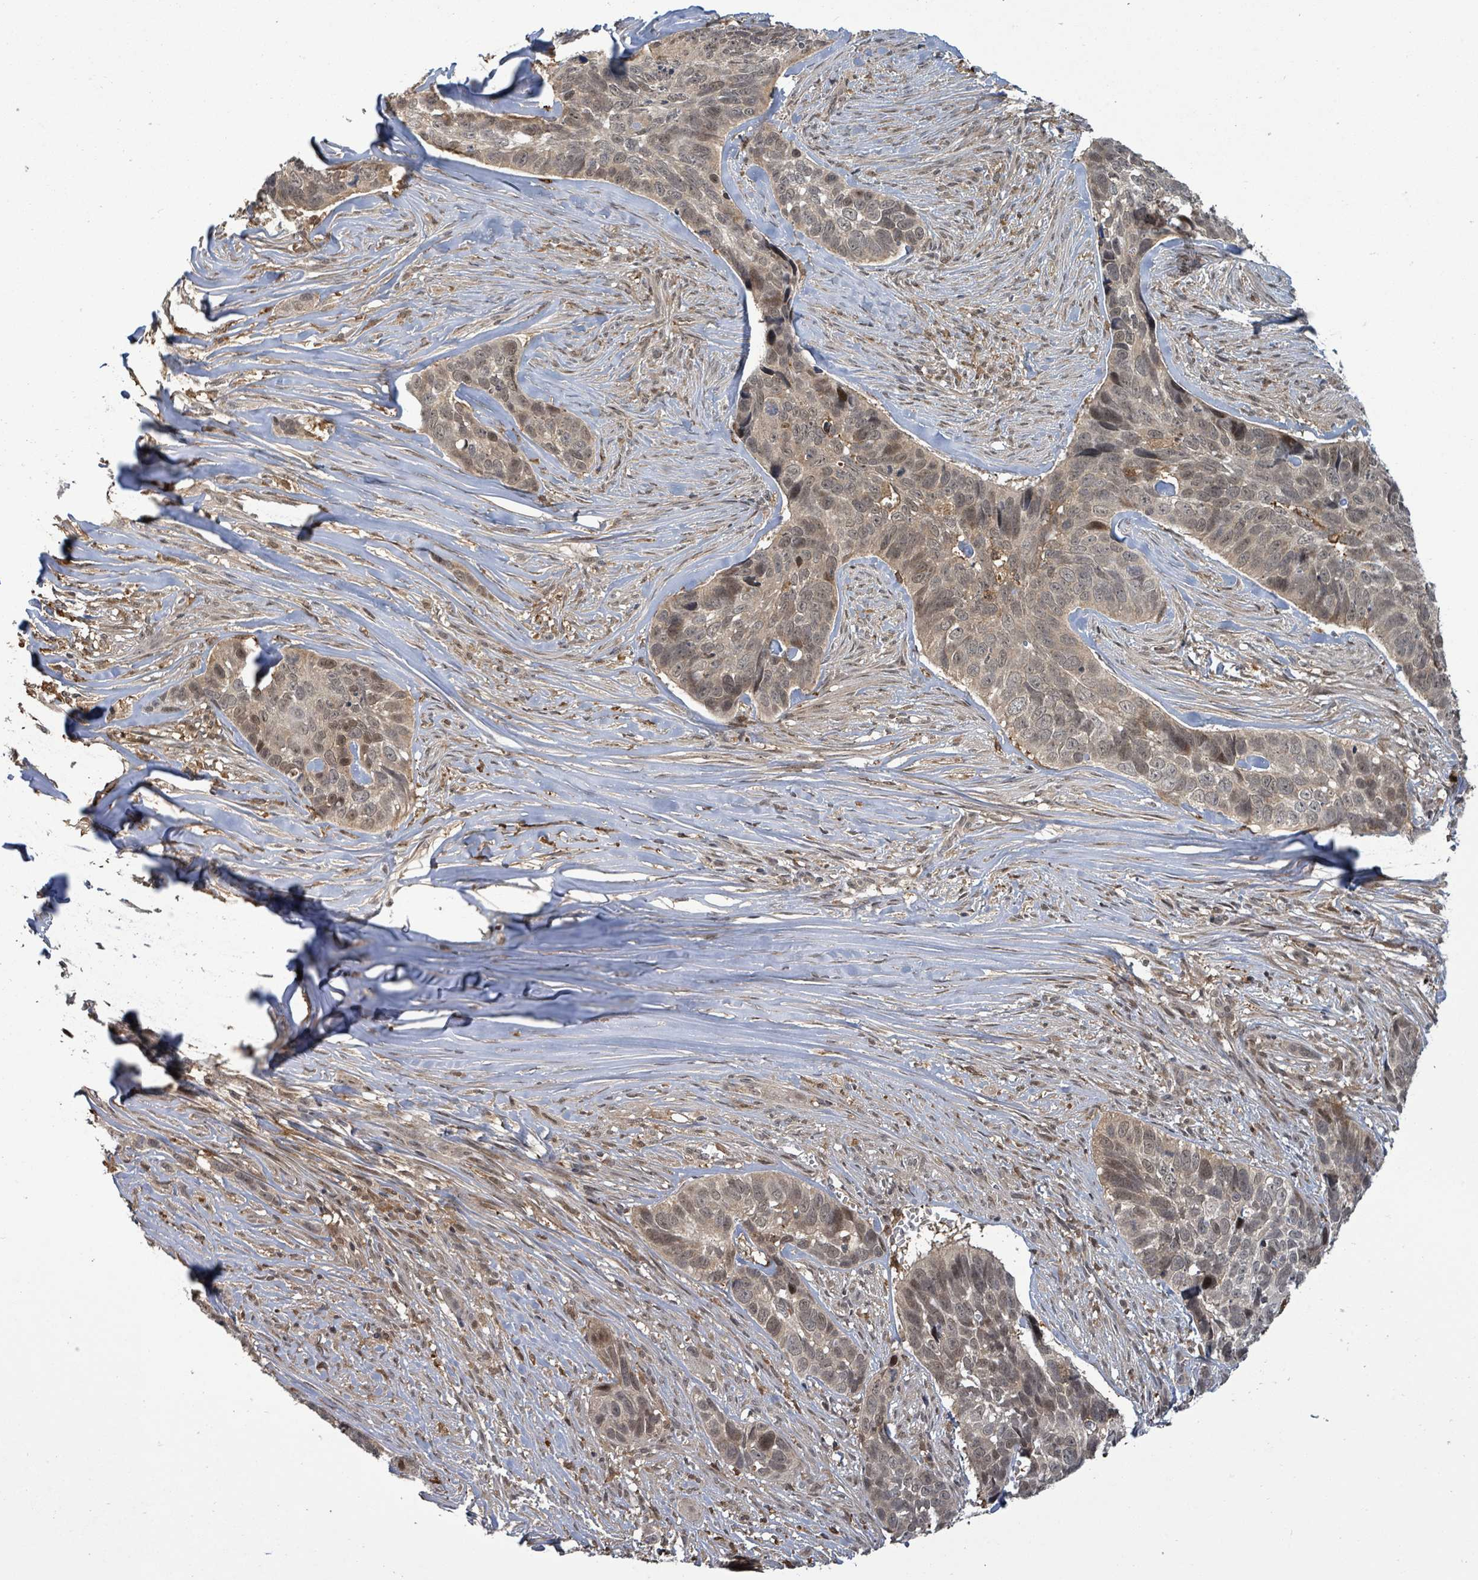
{"staining": {"intensity": "weak", "quantity": "25%-75%", "location": "cytoplasmic/membranous,nuclear"}, "tissue": "skin cancer", "cell_type": "Tumor cells", "image_type": "cancer", "snomed": [{"axis": "morphology", "description": "Basal cell carcinoma"}, {"axis": "topography", "description": "Skin"}], "caption": "Tumor cells demonstrate low levels of weak cytoplasmic/membranous and nuclear positivity in approximately 25%-75% of cells in skin cancer.", "gene": "FBXO6", "patient": {"sex": "female", "age": 82}}